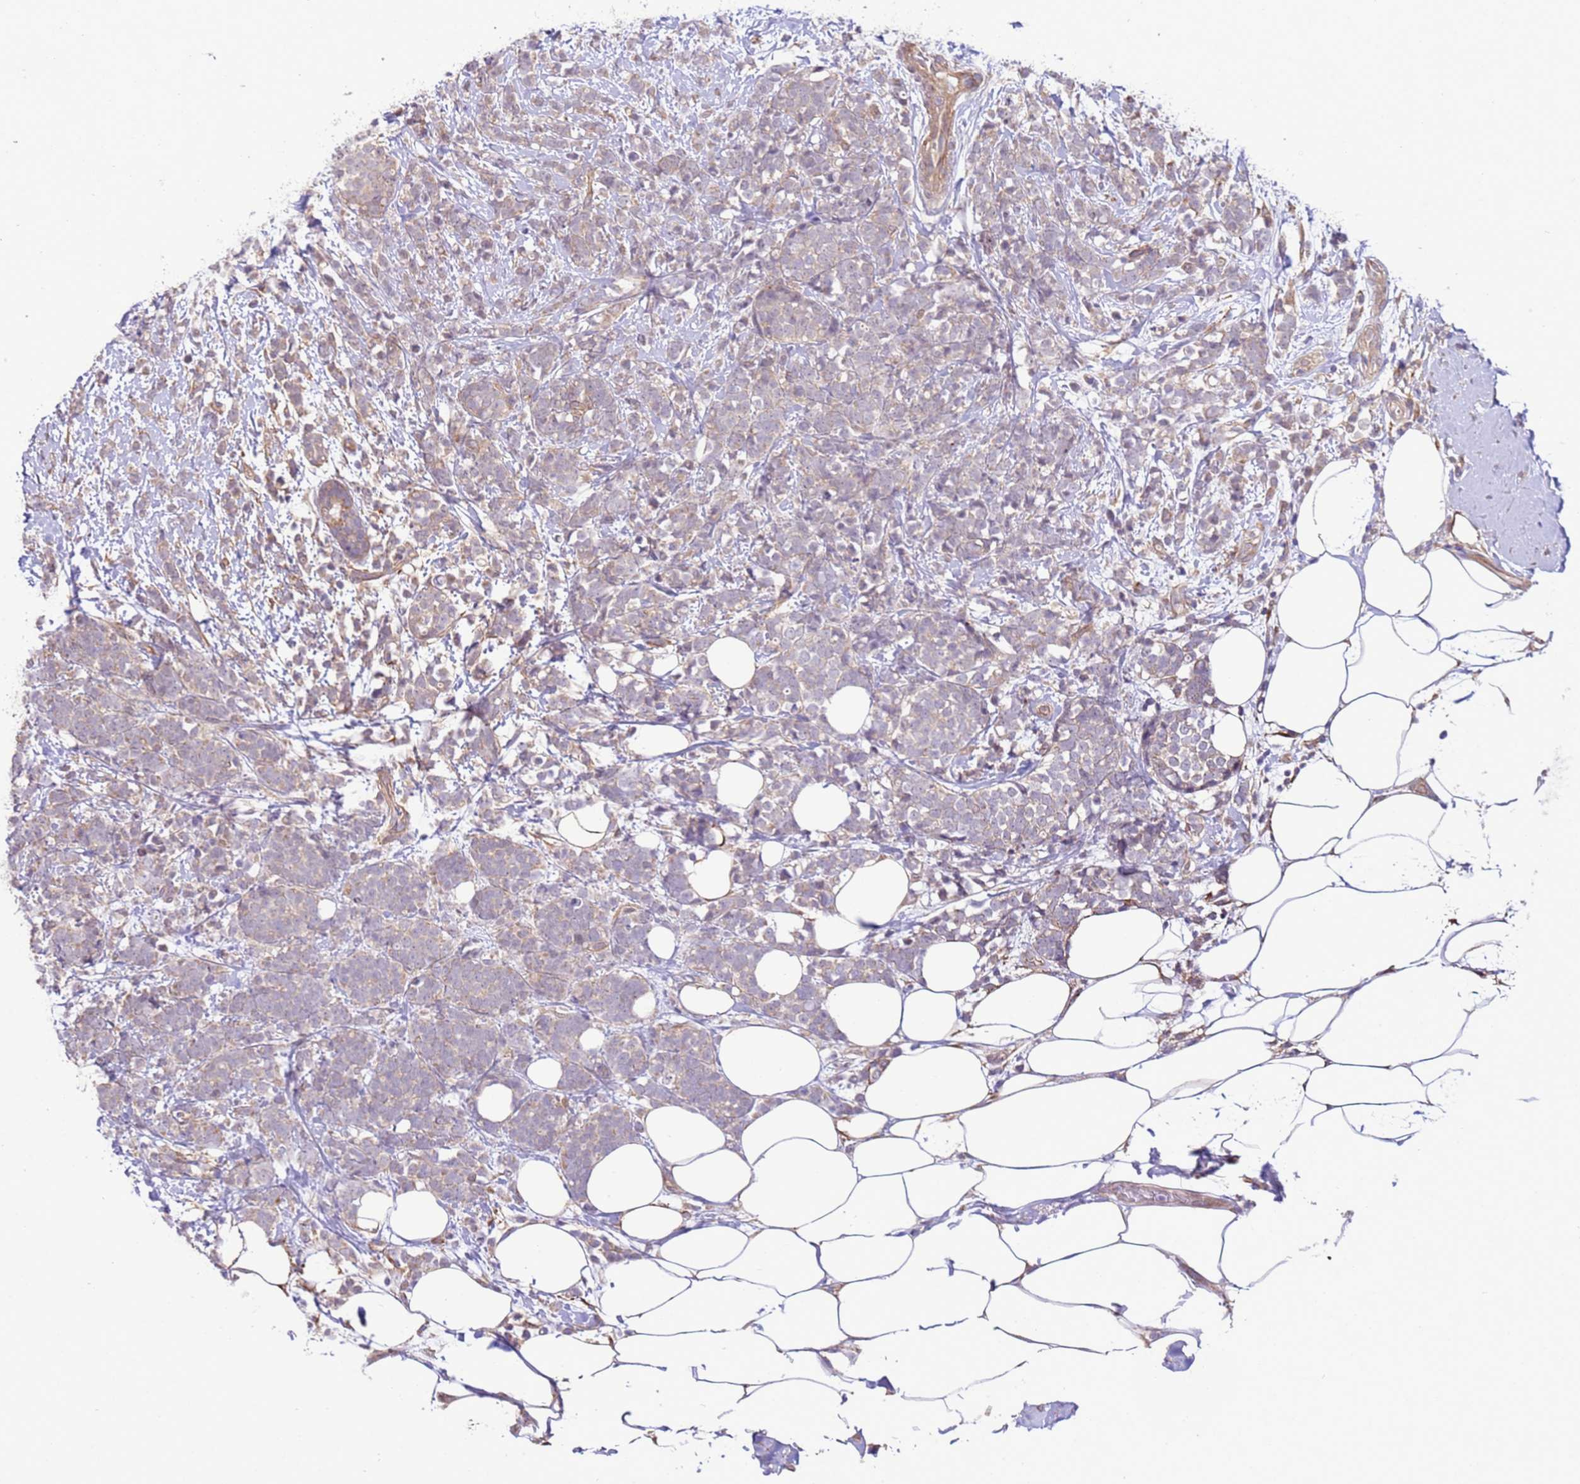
{"staining": {"intensity": "negative", "quantity": "none", "location": "none"}, "tissue": "breast cancer", "cell_type": "Tumor cells", "image_type": "cancer", "snomed": [{"axis": "morphology", "description": "Lobular carcinoma"}, {"axis": "topography", "description": "Breast"}], "caption": "DAB (3,3'-diaminobenzidine) immunohistochemical staining of human breast lobular carcinoma shows no significant positivity in tumor cells. The staining was performed using DAB (3,3'-diaminobenzidine) to visualize the protein expression in brown, while the nuclei were stained in blue with hematoxylin (Magnification: 20x).", "gene": "SCARA3", "patient": {"sex": "female", "age": 58}}